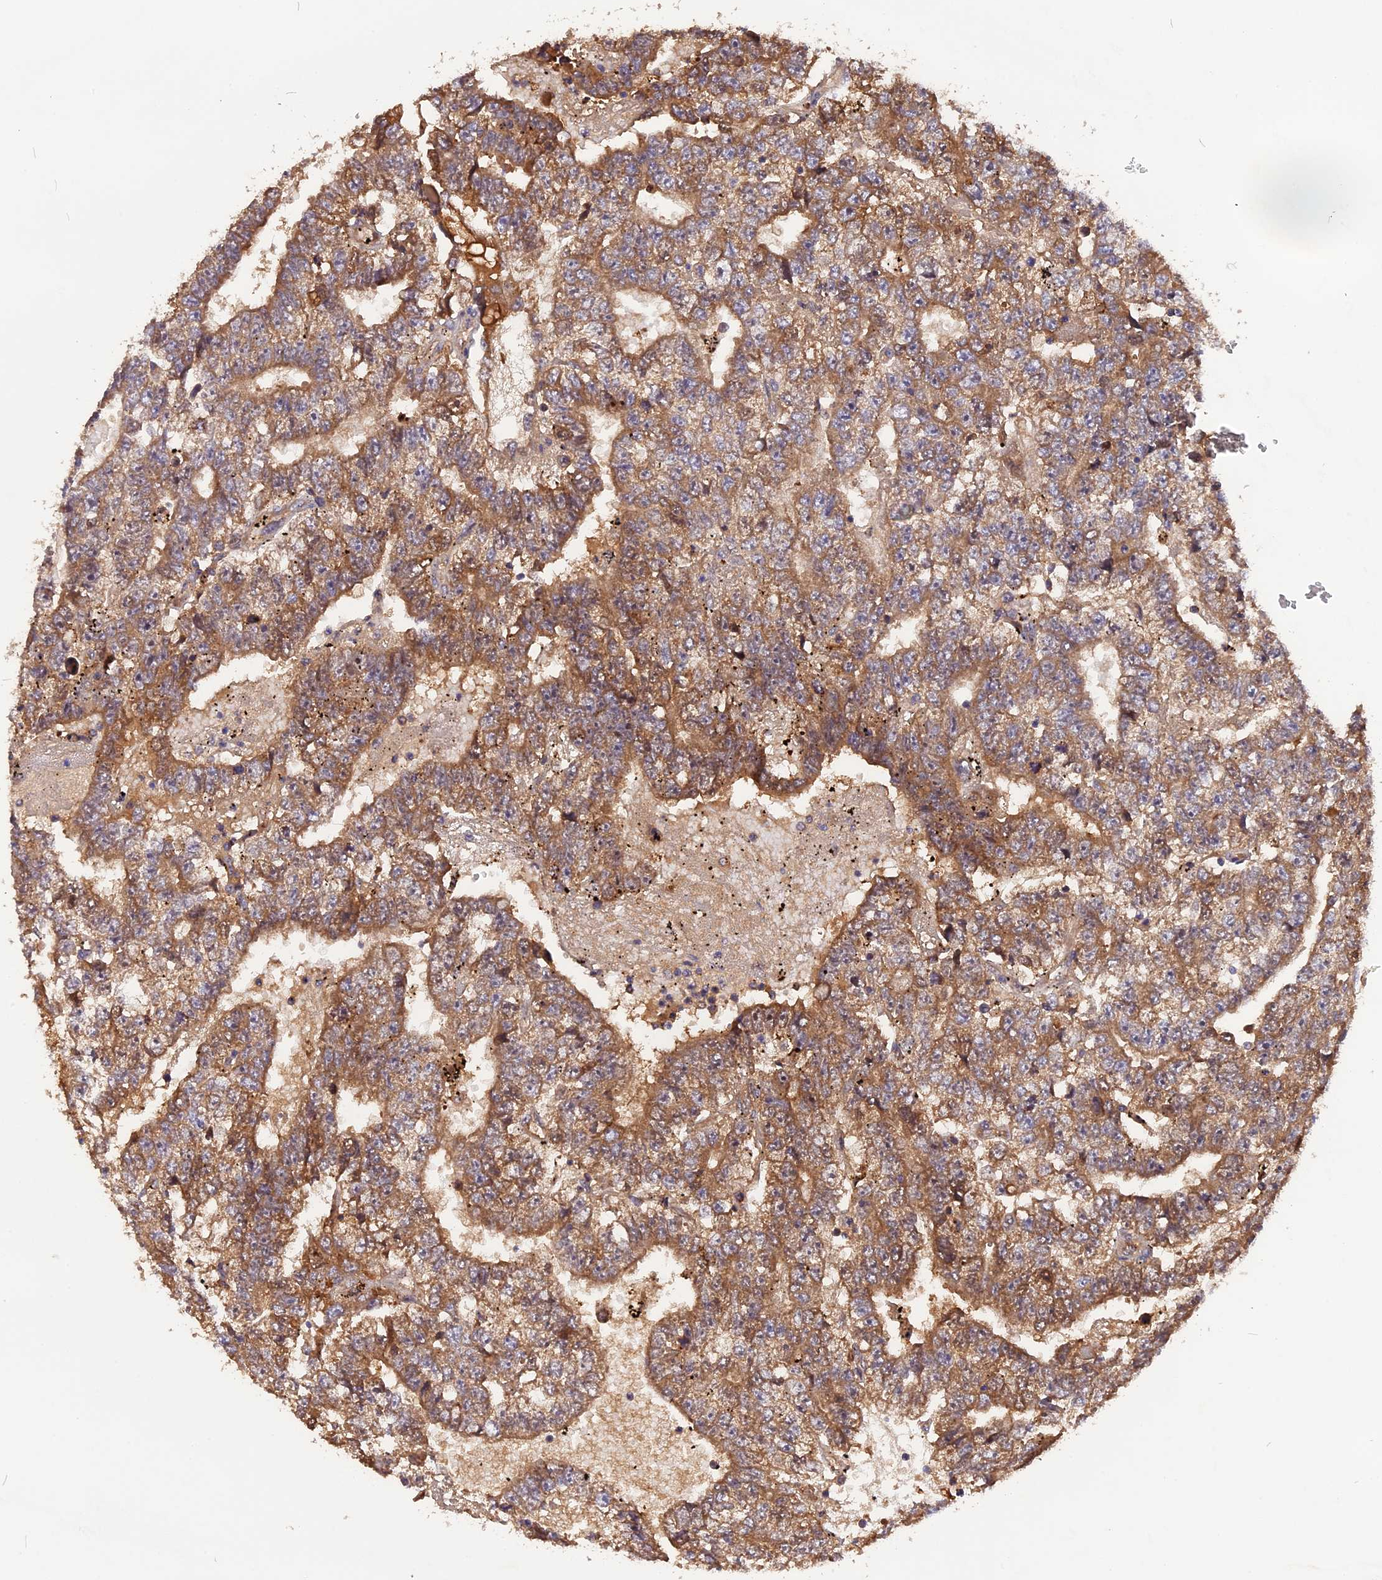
{"staining": {"intensity": "moderate", "quantity": ">75%", "location": "cytoplasmic/membranous"}, "tissue": "testis cancer", "cell_type": "Tumor cells", "image_type": "cancer", "snomed": [{"axis": "morphology", "description": "Carcinoma, Embryonal, NOS"}, {"axis": "topography", "description": "Testis"}], "caption": "Testis cancer (embryonal carcinoma) stained with a protein marker shows moderate staining in tumor cells.", "gene": "MARK4", "patient": {"sex": "male", "age": 25}}